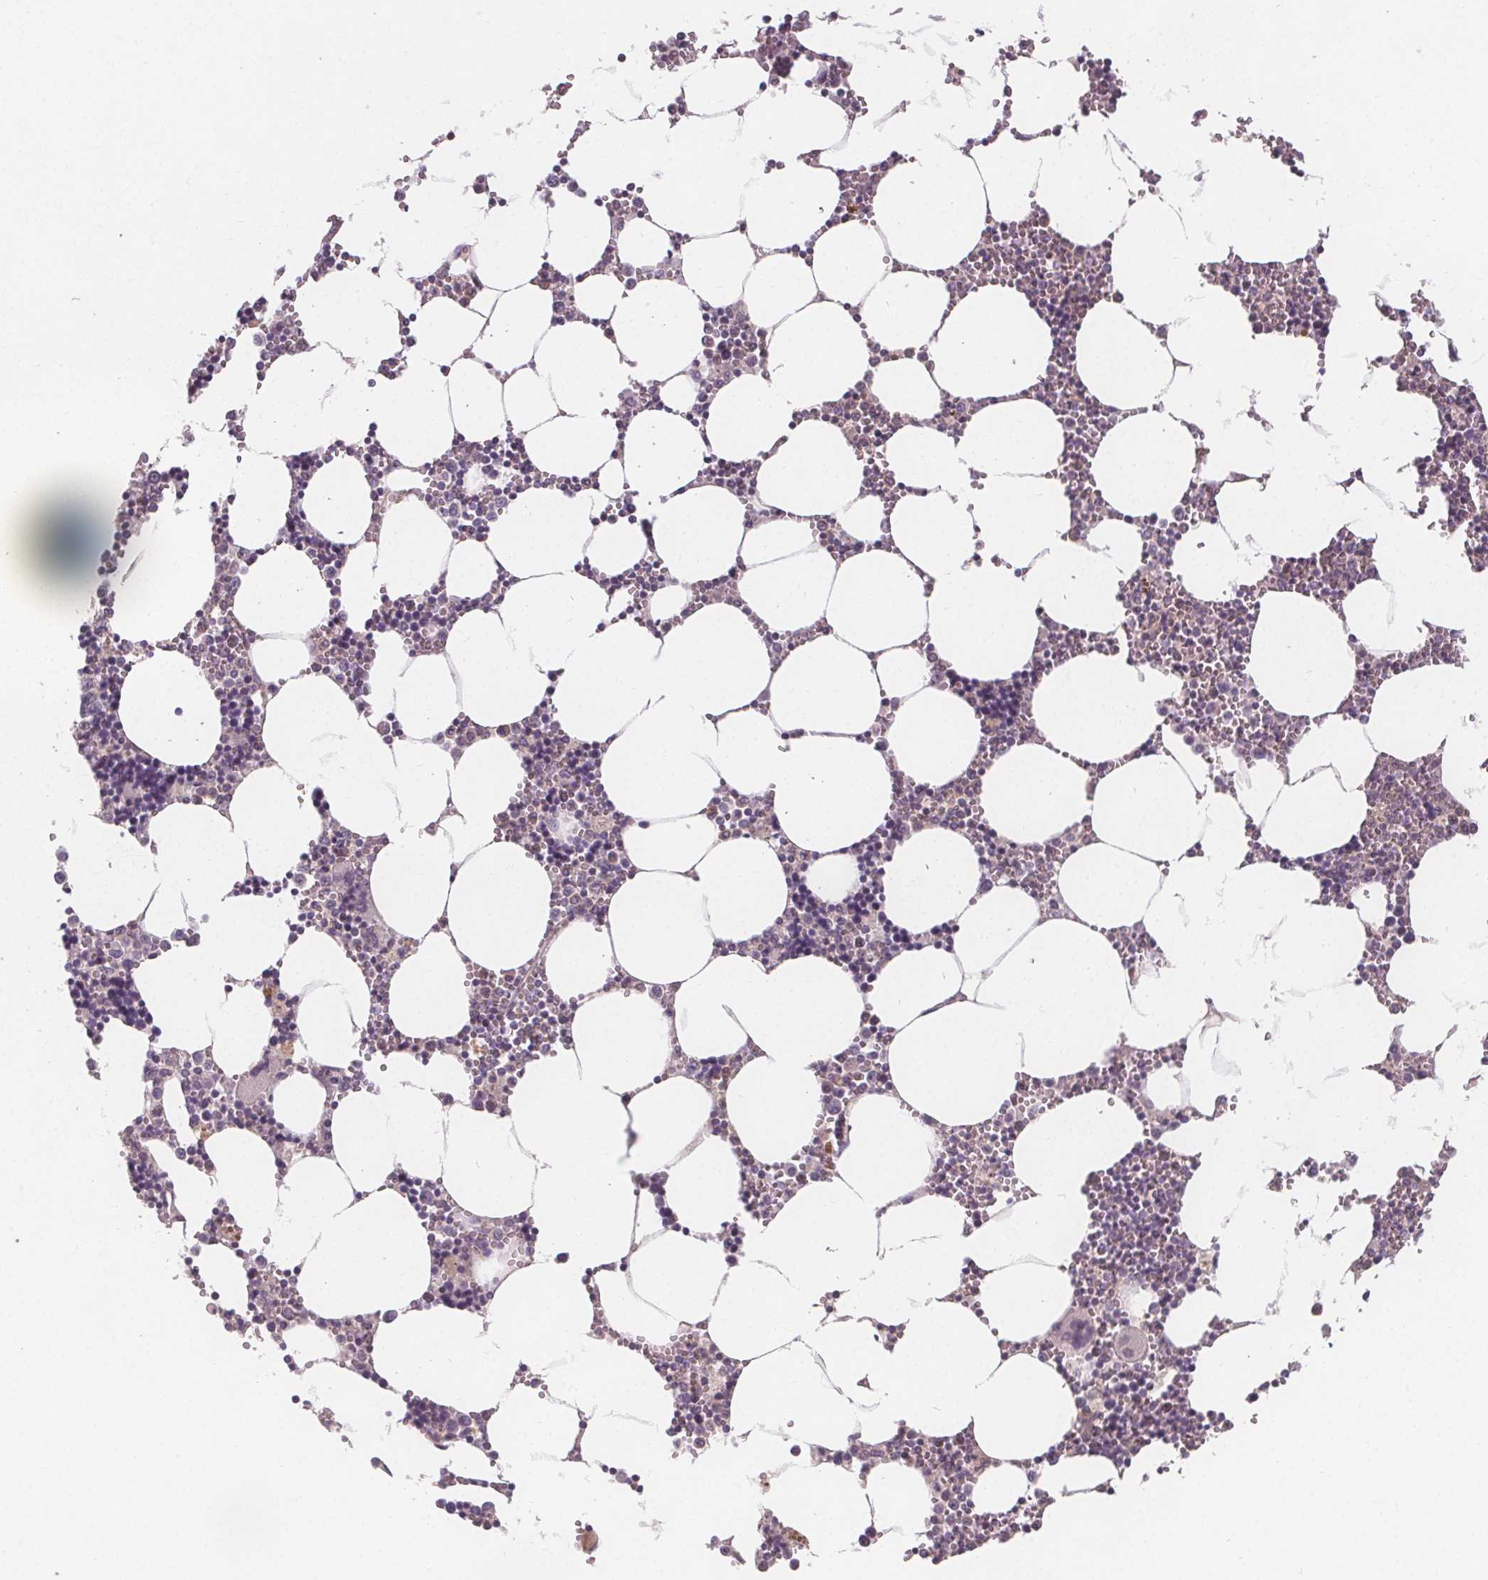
{"staining": {"intensity": "negative", "quantity": "none", "location": "none"}, "tissue": "bone marrow", "cell_type": "Hematopoietic cells", "image_type": "normal", "snomed": [{"axis": "morphology", "description": "Normal tissue, NOS"}, {"axis": "topography", "description": "Bone marrow"}], "caption": "High magnification brightfield microscopy of benign bone marrow stained with DAB (brown) and counterstained with hematoxylin (blue): hematopoietic cells show no significant positivity. Brightfield microscopy of immunohistochemistry stained with DAB (3,3'-diaminobenzidine) (brown) and hematoxylin (blue), captured at high magnification.", "gene": "VNN1", "patient": {"sex": "male", "age": 54}}